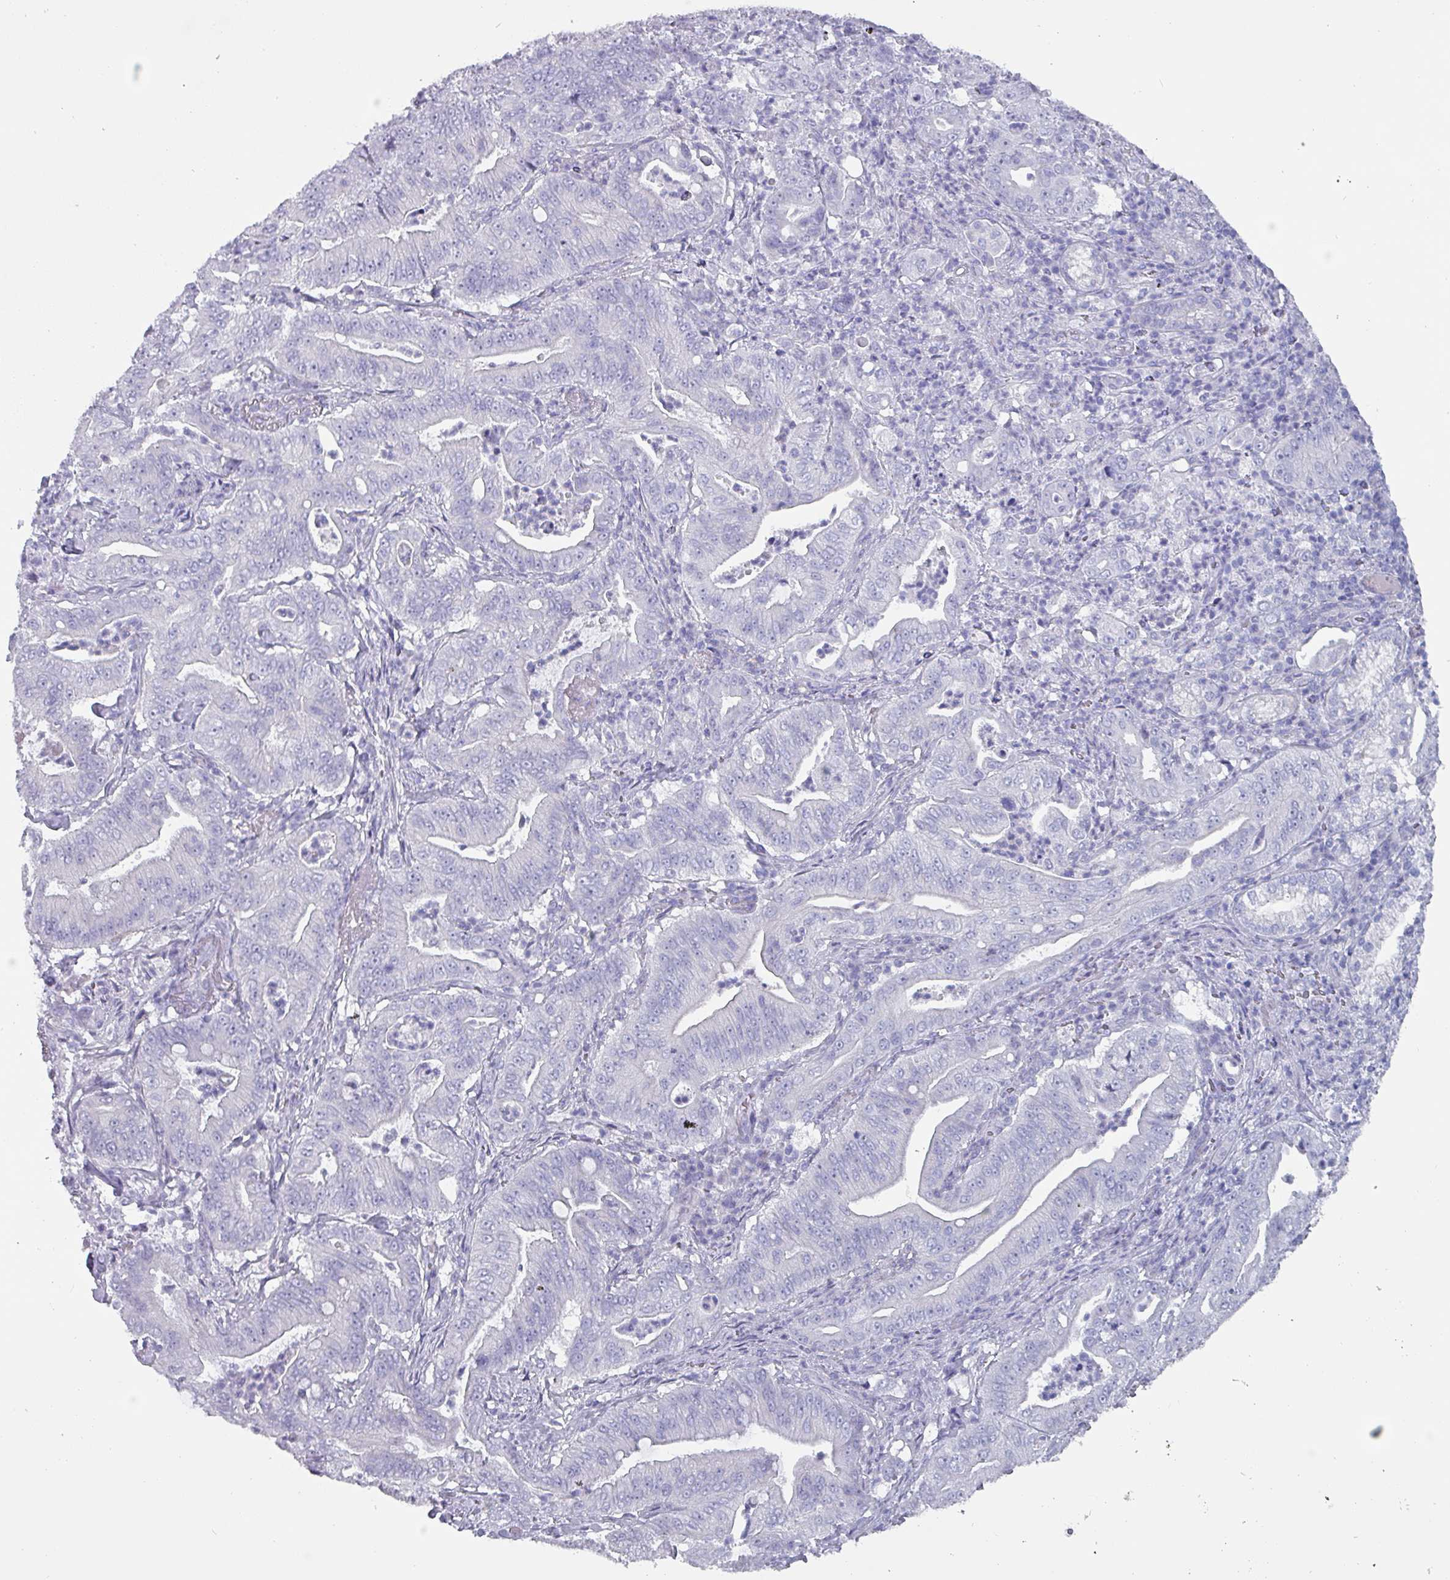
{"staining": {"intensity": "negative", "quantity": "none", "location": "none"}, "tissue": "pancreatic cancer", "cell_type": "Tumor cells", "image_type": "cancer", "snomed": [{"axis": "morphology", "description": "Adenocarcinoma, NOS"}, {"axis": "topography", "description": "Pancreas"}], "caption": "The micrograph exhibits no significant staining in tumor cells of pancreatic adenocarcinoma.", "gene": "INS-IGF2", "patient": {"sex": "male", "age": 71}}